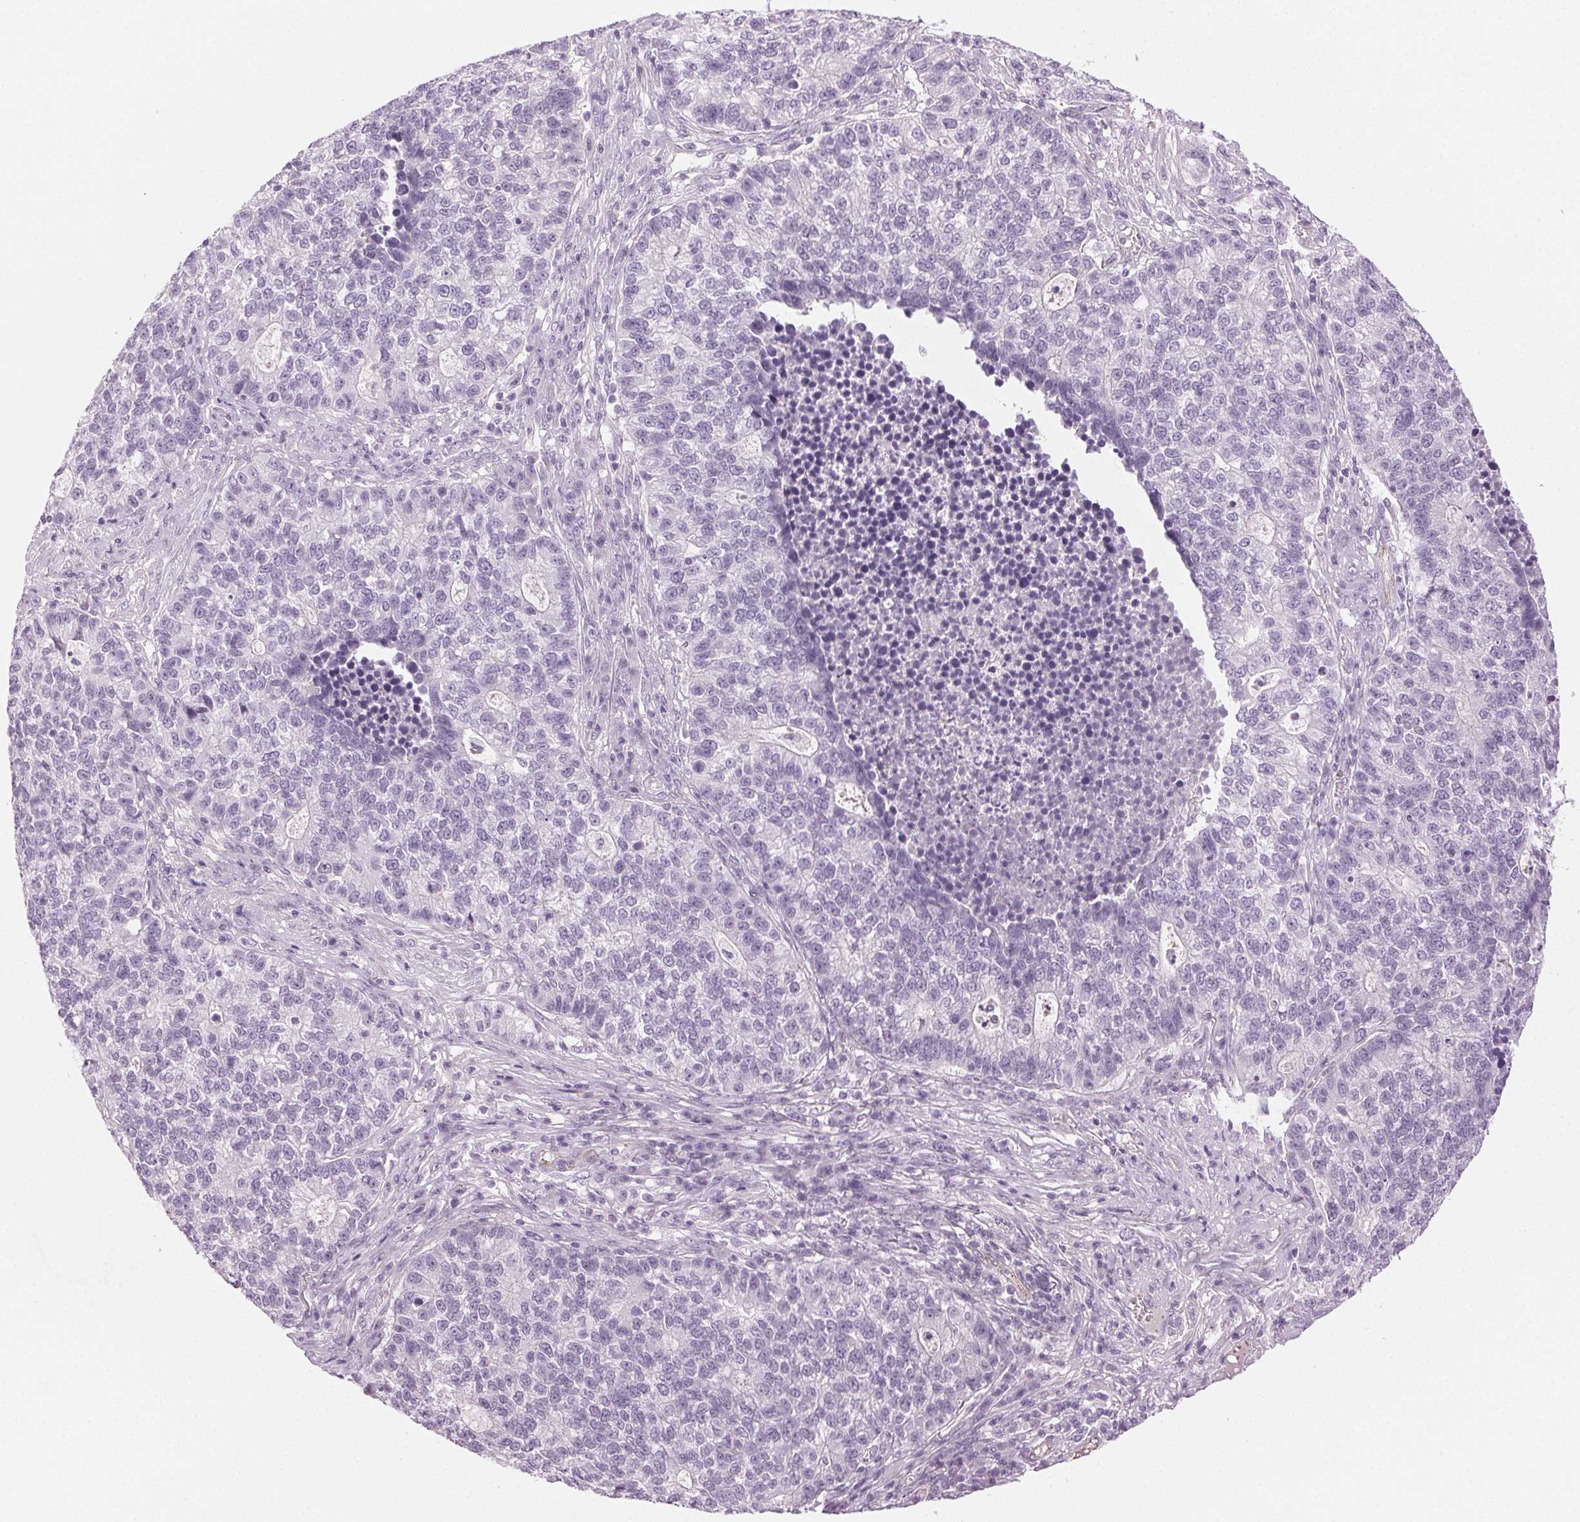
{"staining": {"intensity": "negative", "quantity": "none", "location": "none"}, "tissue": "lung cancer", "cell_type": "Tumor cells", "image_type": "cancer", "snomed": [{"axis": "morphology", "description": "Adenocarcinoma, NOS"}, {"axis": "topography", "description": "Lung"}], "caption": "The histopathology image shows no staining of tumor cells in lung adenocarcinoma.", "gene": "AIF1L", "patient": {"sex": "male", "age": 57}}